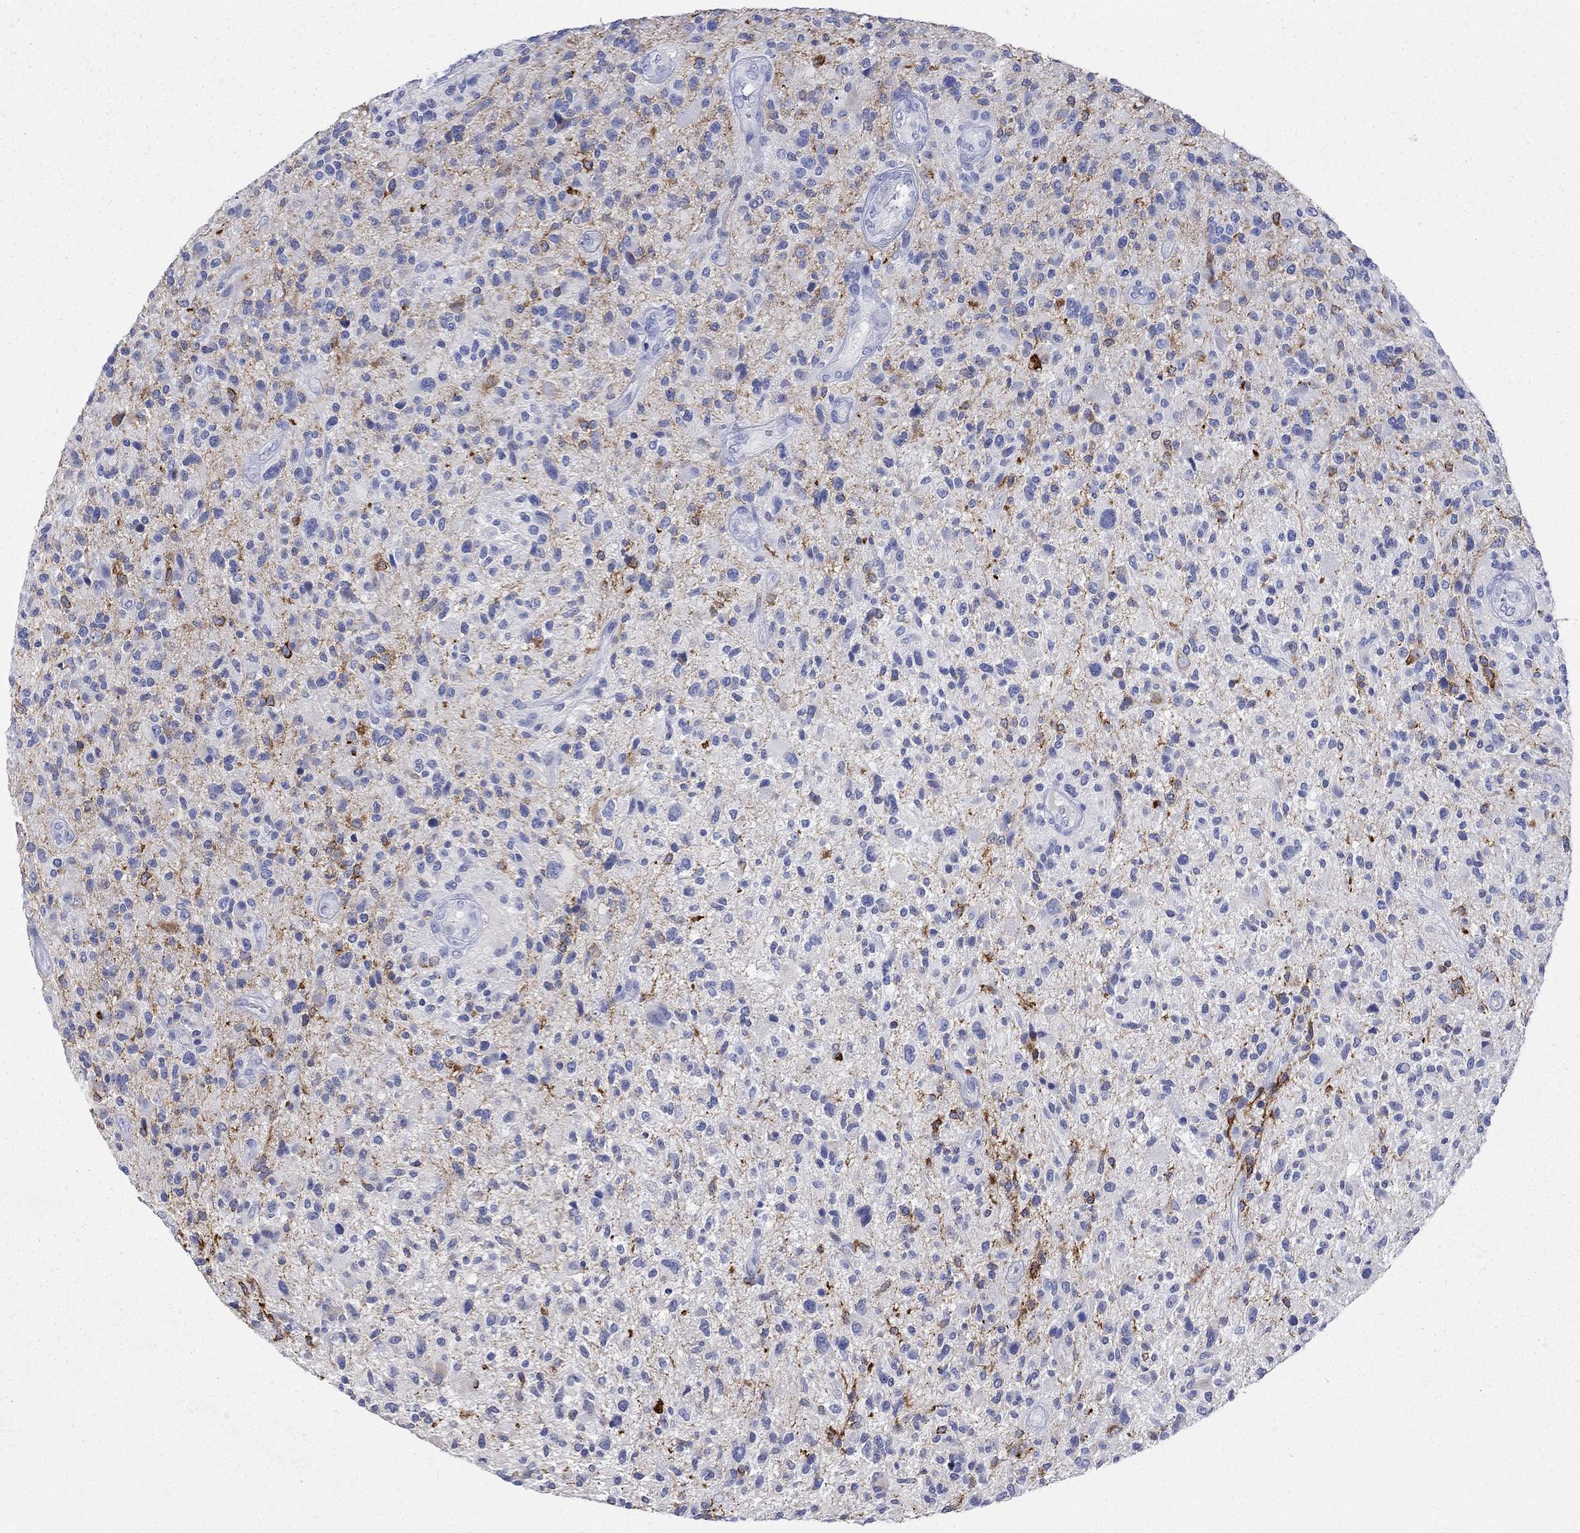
{"staining": {"intensity": "strong", "quantity": "<25%", "location": "cytoplasmic/membranous"}, "tissue": "glioma", "cell_type": "Tumor cells", "image_type": "cancer", "snomed": [{"axis": "morphology", "description": "Glioma, malignant, High grade"}, {"axis": "topography", "description": "Brain"}], "caption": "The photomicrograph displays immunohistochemical staining of malignant high-grade glioma. There is strong cytoplasmic/membranous positivity is seen in about <25% of tumor cells.", "gene": "SPATA9", "patient": {"sex": "male", "age": 47}}